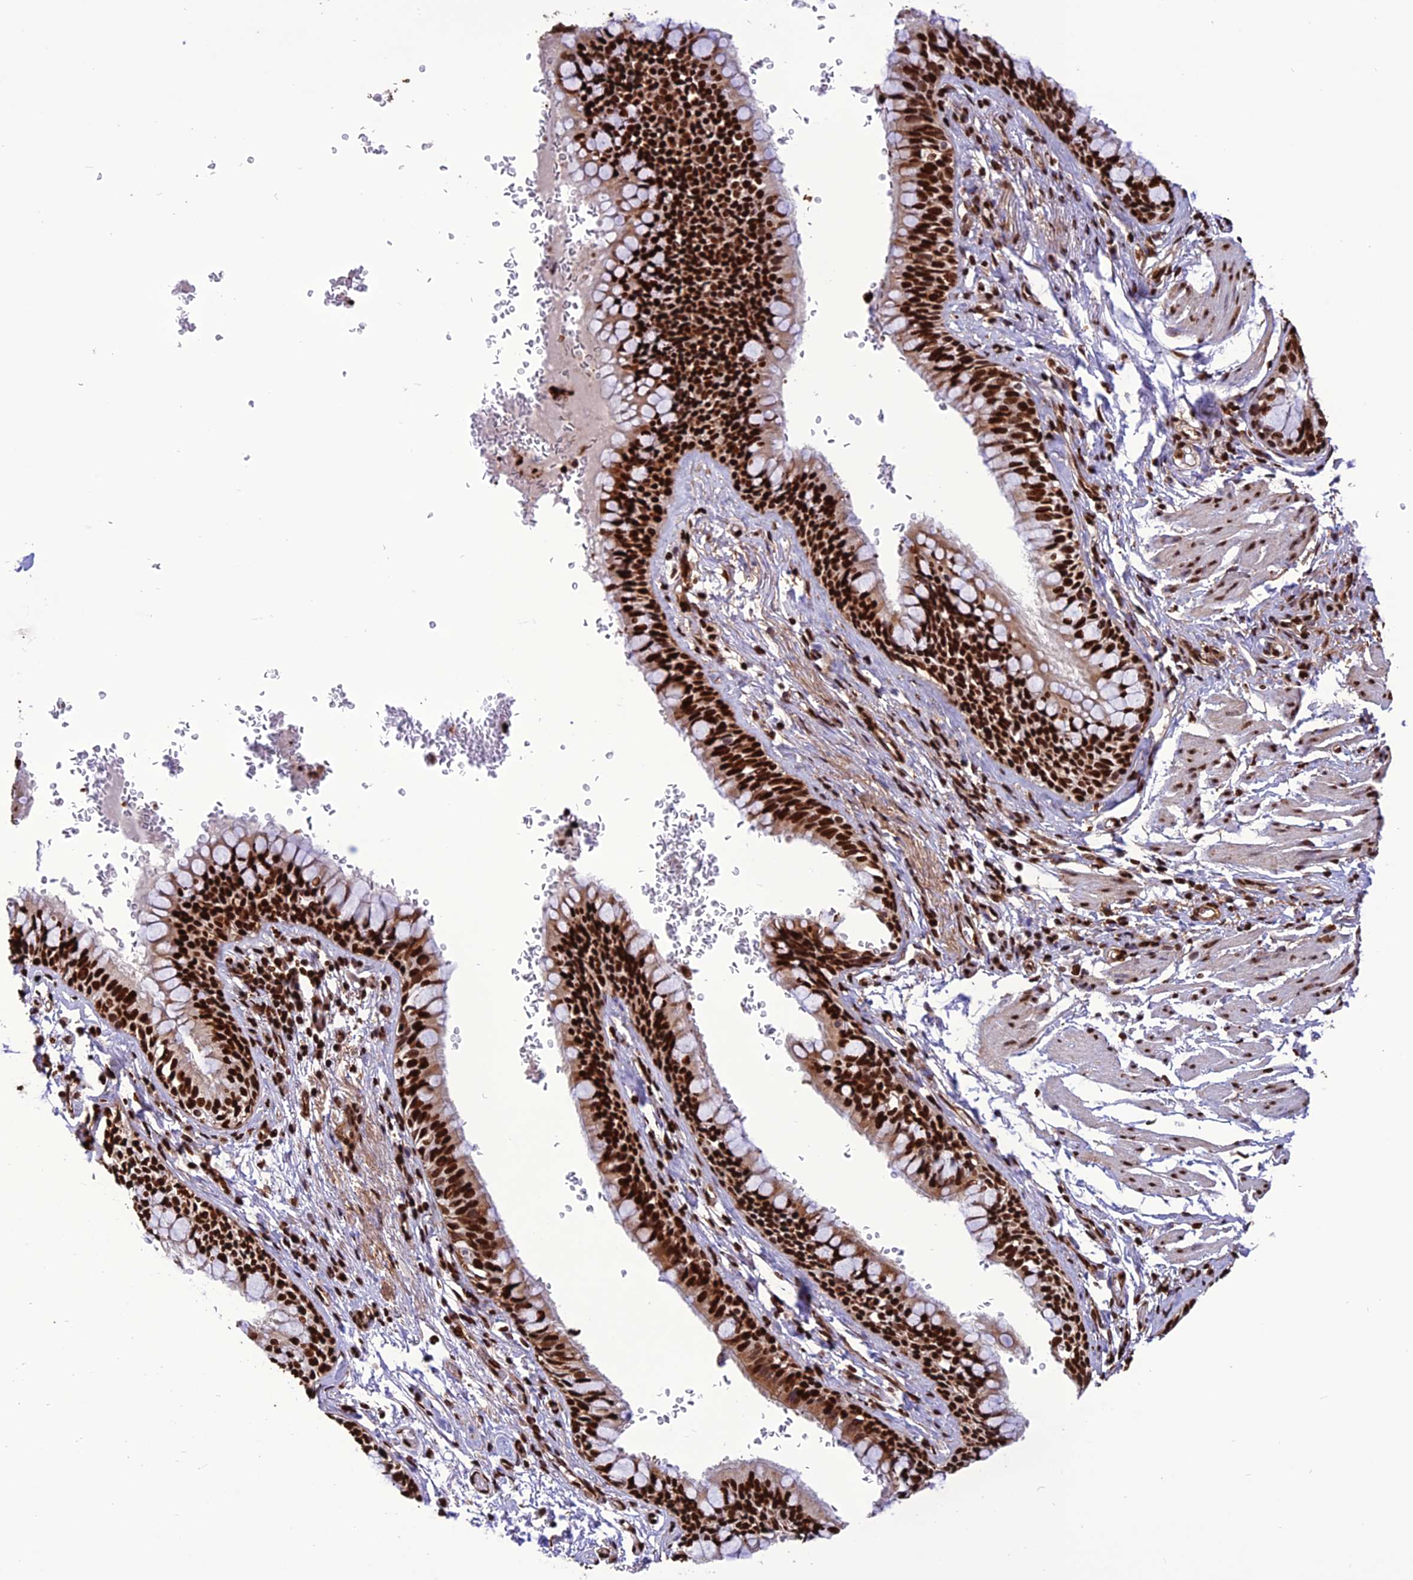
{"staining": {"intensity": "strong", "quantity": ">75%", "location": "nuclear"}, "tissue": "bronchus", "cell_type": "Respiratory epithelial cells", "image_type": "normal", "snomed": [{"axis": "morphology", "description": "Normal tissue, NOS"}, {"axis": "topography", "description": "Cartilage tissue"}, {"axis": "topography", "description": "Bronchus"}], "caption": "IHC (DAB (3,3'-diaminobenzidine)) staining of unremarkable bronchus displays strong nuclear protein positivity in approximately >75% of respiratory epithelial cells. (IHC, brightfield microscopy, high magnification).", "gene": "INO80E", "patient": {"sex": "female", "age": 36}}